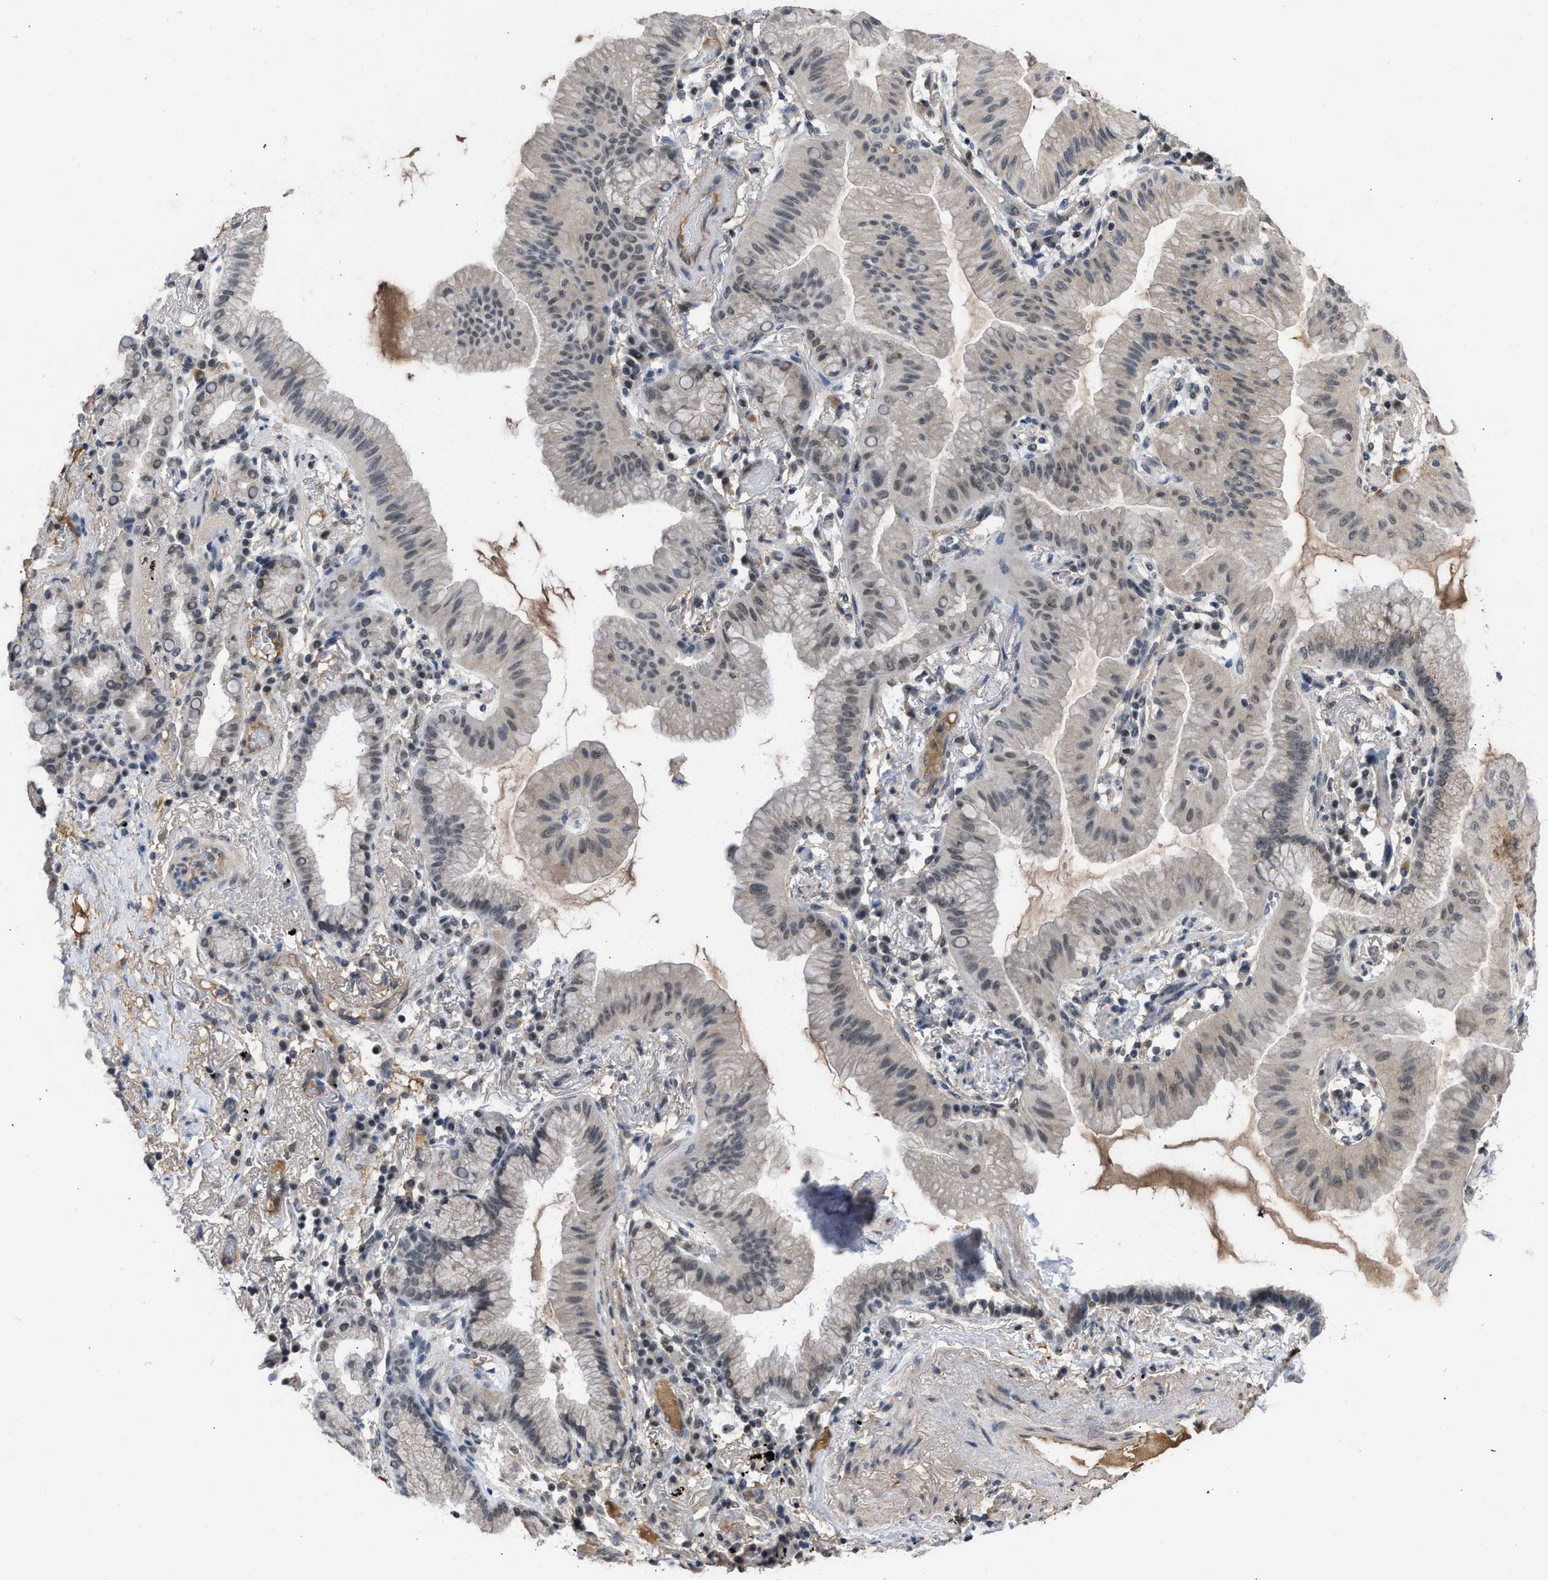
{"staining": {"intensity": "moderate", "quantity": "<25%", "location": "nuclear"}, "tissue": "lung cancer", "cell_type": "Tumor cells", "image_type": "cancer", "snomed": [{"axis": "morphology", "description": "Normal tissue, NOS"}, {"axis": "morphology", "description": "Adenocarcinoma, NOS"}, {"axis": "topography", "description": "Bronchus"}, {"axis": "topography", "description": "Lung"}], "caption": "DAB immunohistochemical staining of adenocarcinoma (lung) reveals moderate nuclear protein staining in about <25% of tumor cells.", "gene": "TERF2IP", "patient": {"sex": "female", "age": 70}}